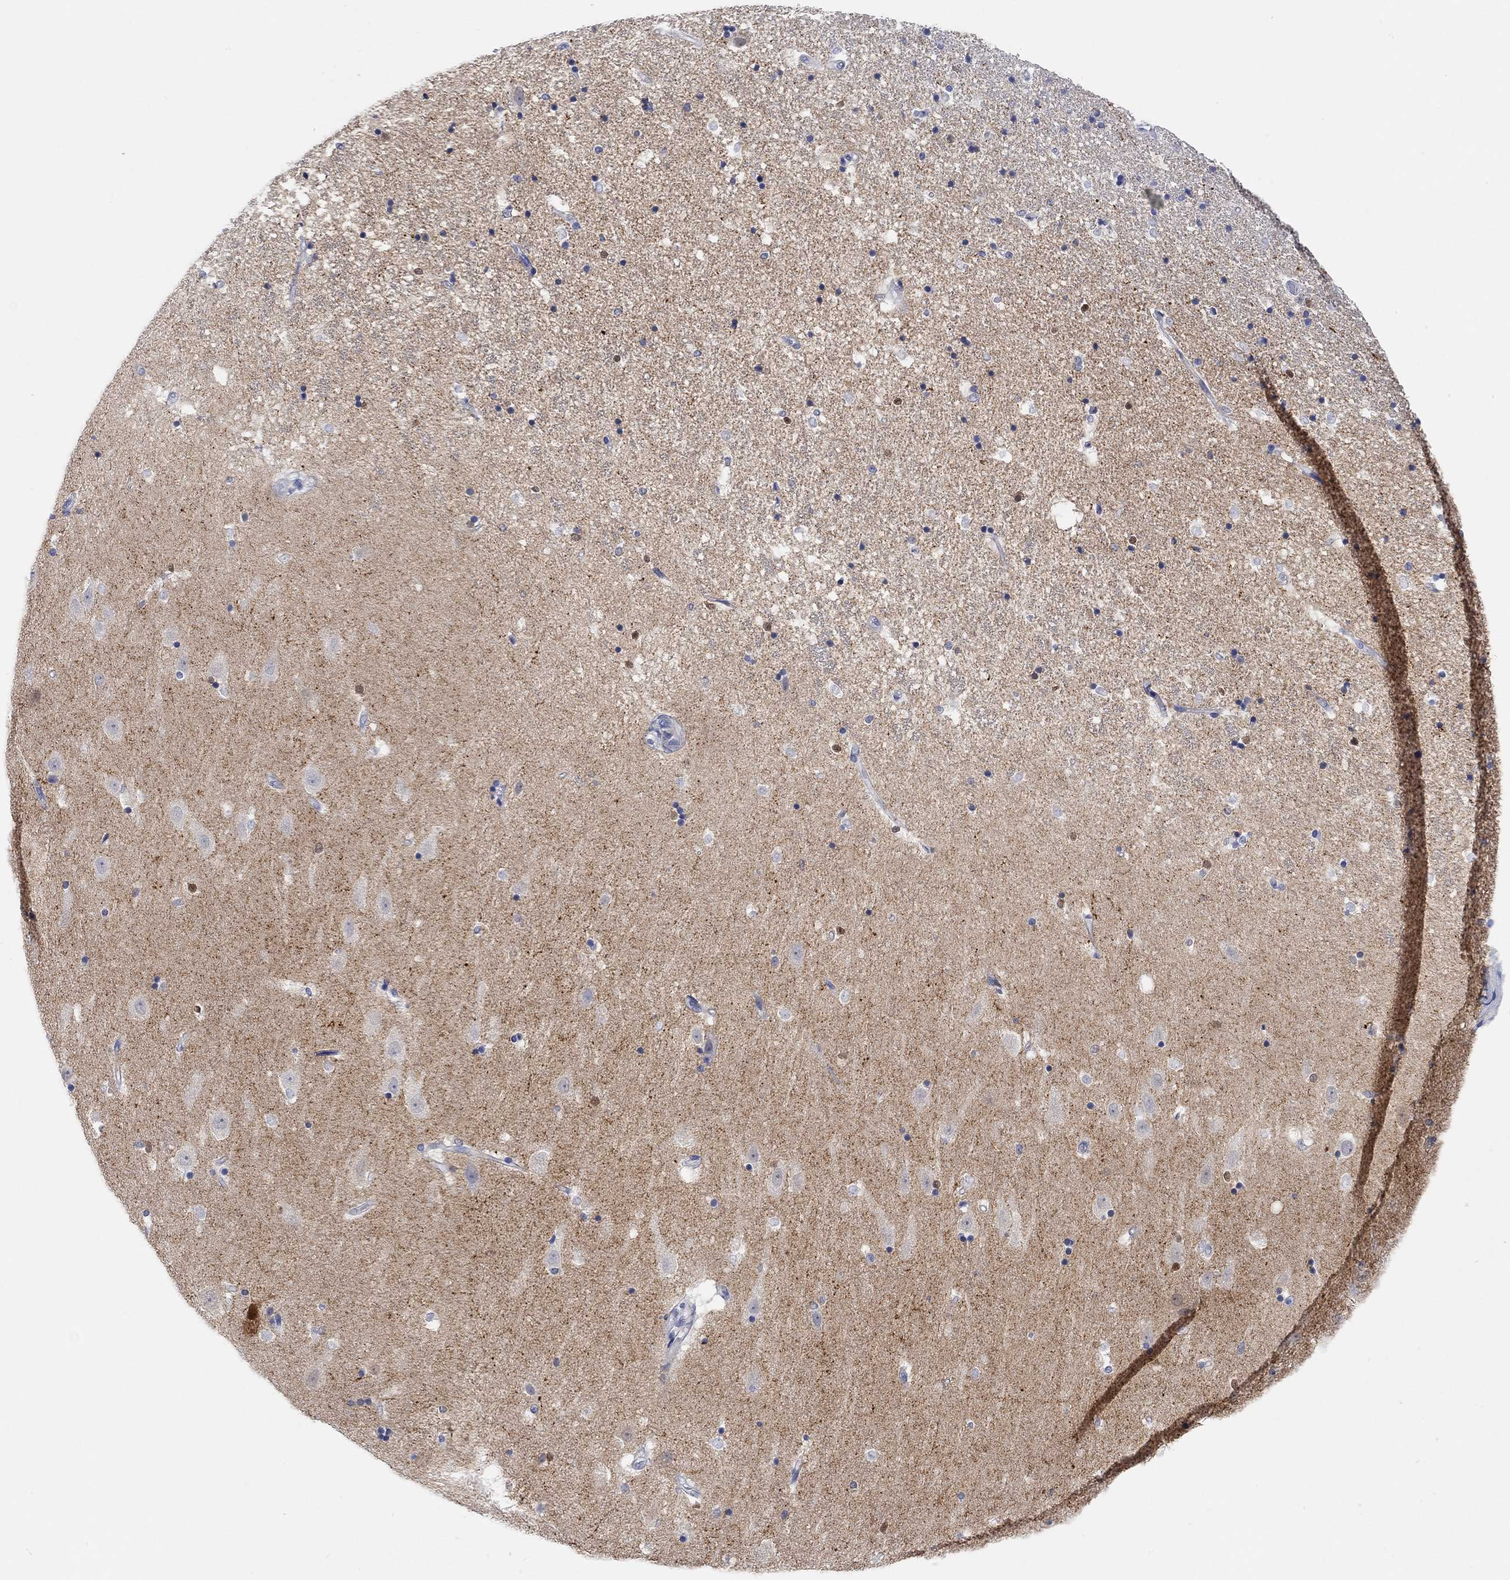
{"staining": {"intensity": "weak", "quantity": "<25%", "location": "cytoplasmic/membranous"}, "tissue": "hippocampus", "cell_type": "Glial cells", "image_type": "normal", "snomed": [{"axis": "morphology", "description": "Normal tissue, NOS"}, {"axis": "topography", "description": "Hippocampus"}], "caption": "A high-resolution histopathology image shows immunohistochemistry (IHC) staining of benign hippocampus, which displays no significant positivity in glial cells.", "gene": "VAT1L", "patient": {"sex": "male", "age": 49}}